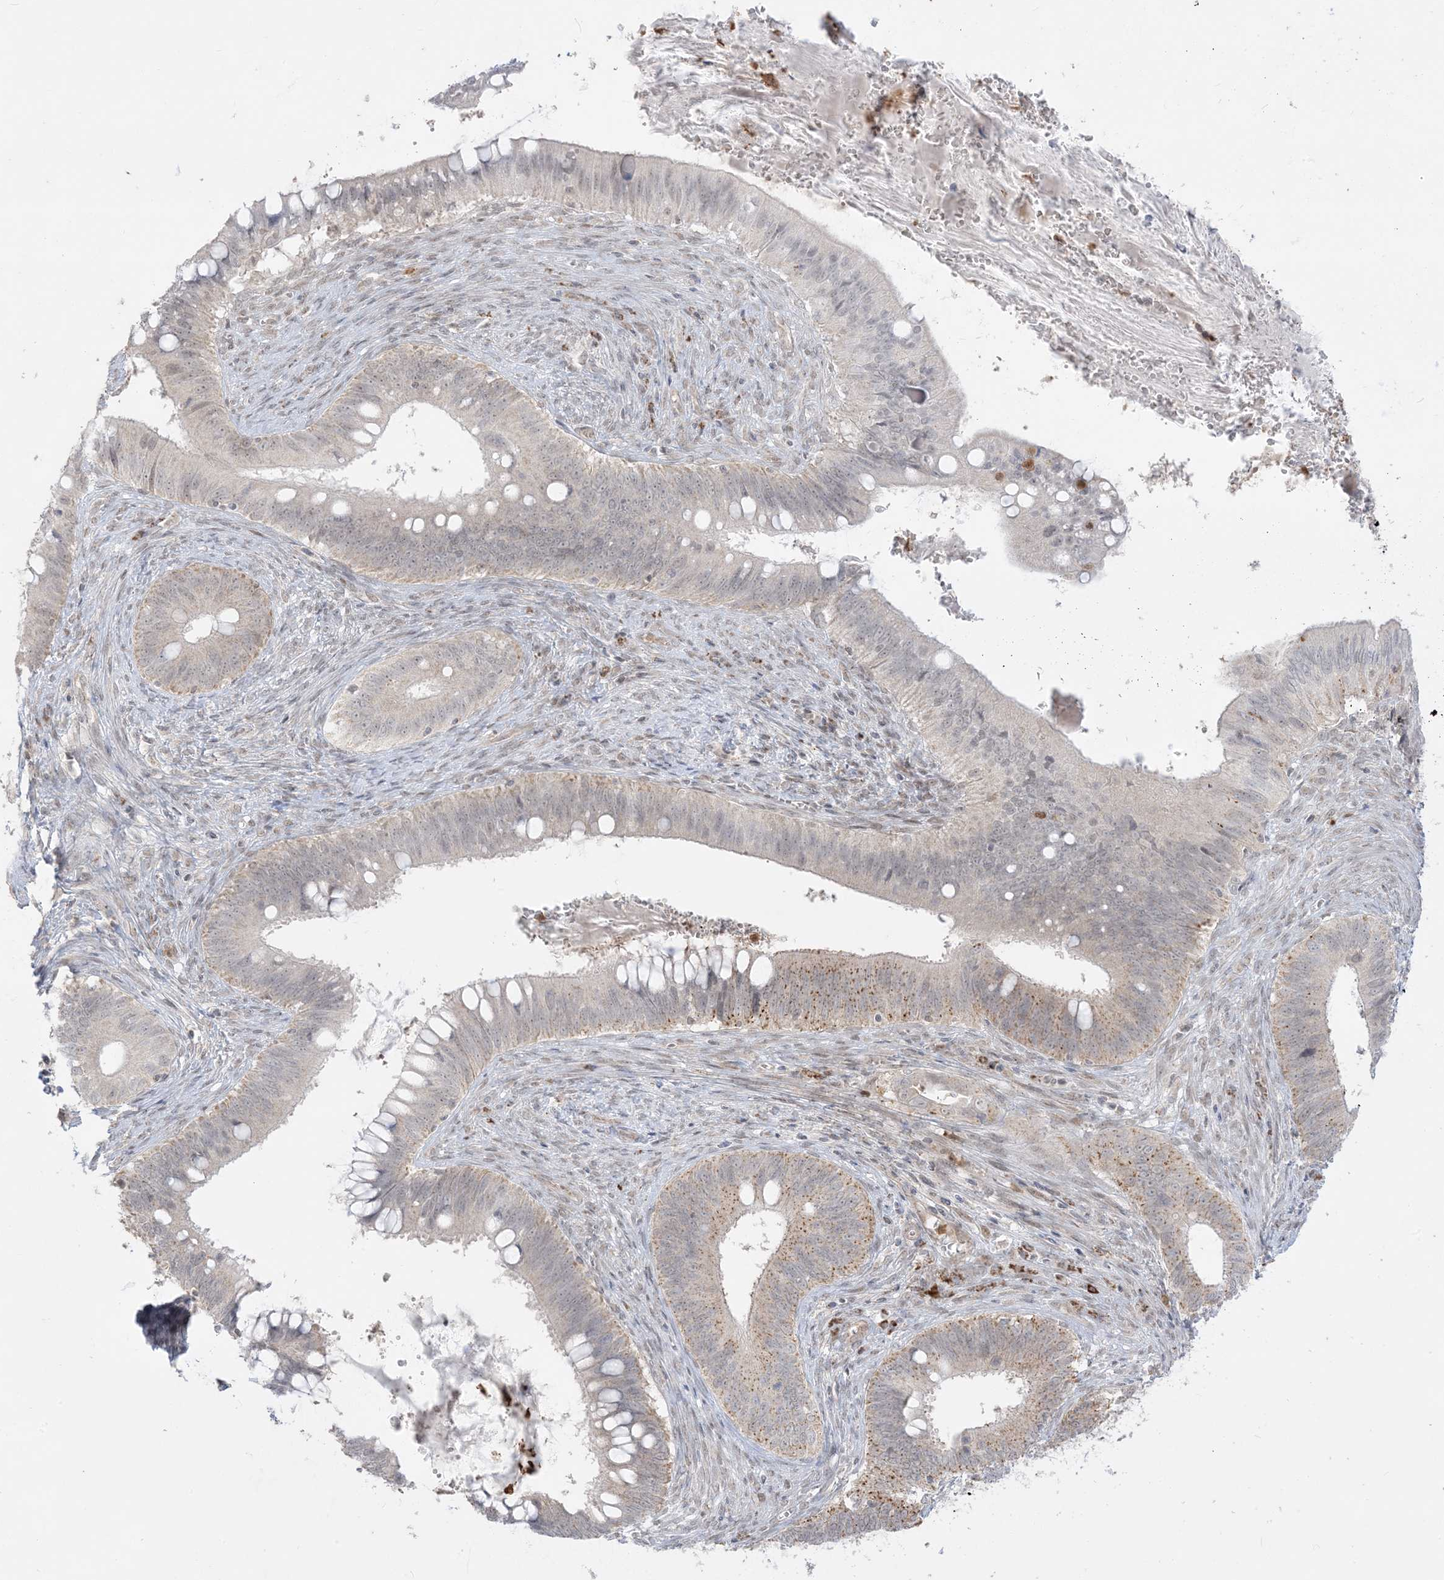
{"staining": {"intensity": "weak", "quantity": "<25%", "location": "cytoplasmic/membranous"}, "tissue": "cervical cancer", "cell_type": "Tumor cells", "image_type": "cancer", "snomed": [{"axis": "morphology", "description": "Adenocarcinoma, NOS"}, {"axis": "topography", "description": "Cervix"}], "caption": "A histopathology image of human adenocarcinoma (cervical) is negative for staining in tumor cells.", "gene": "KANSL3", "patient": {"sex": "female", "age": 42}}